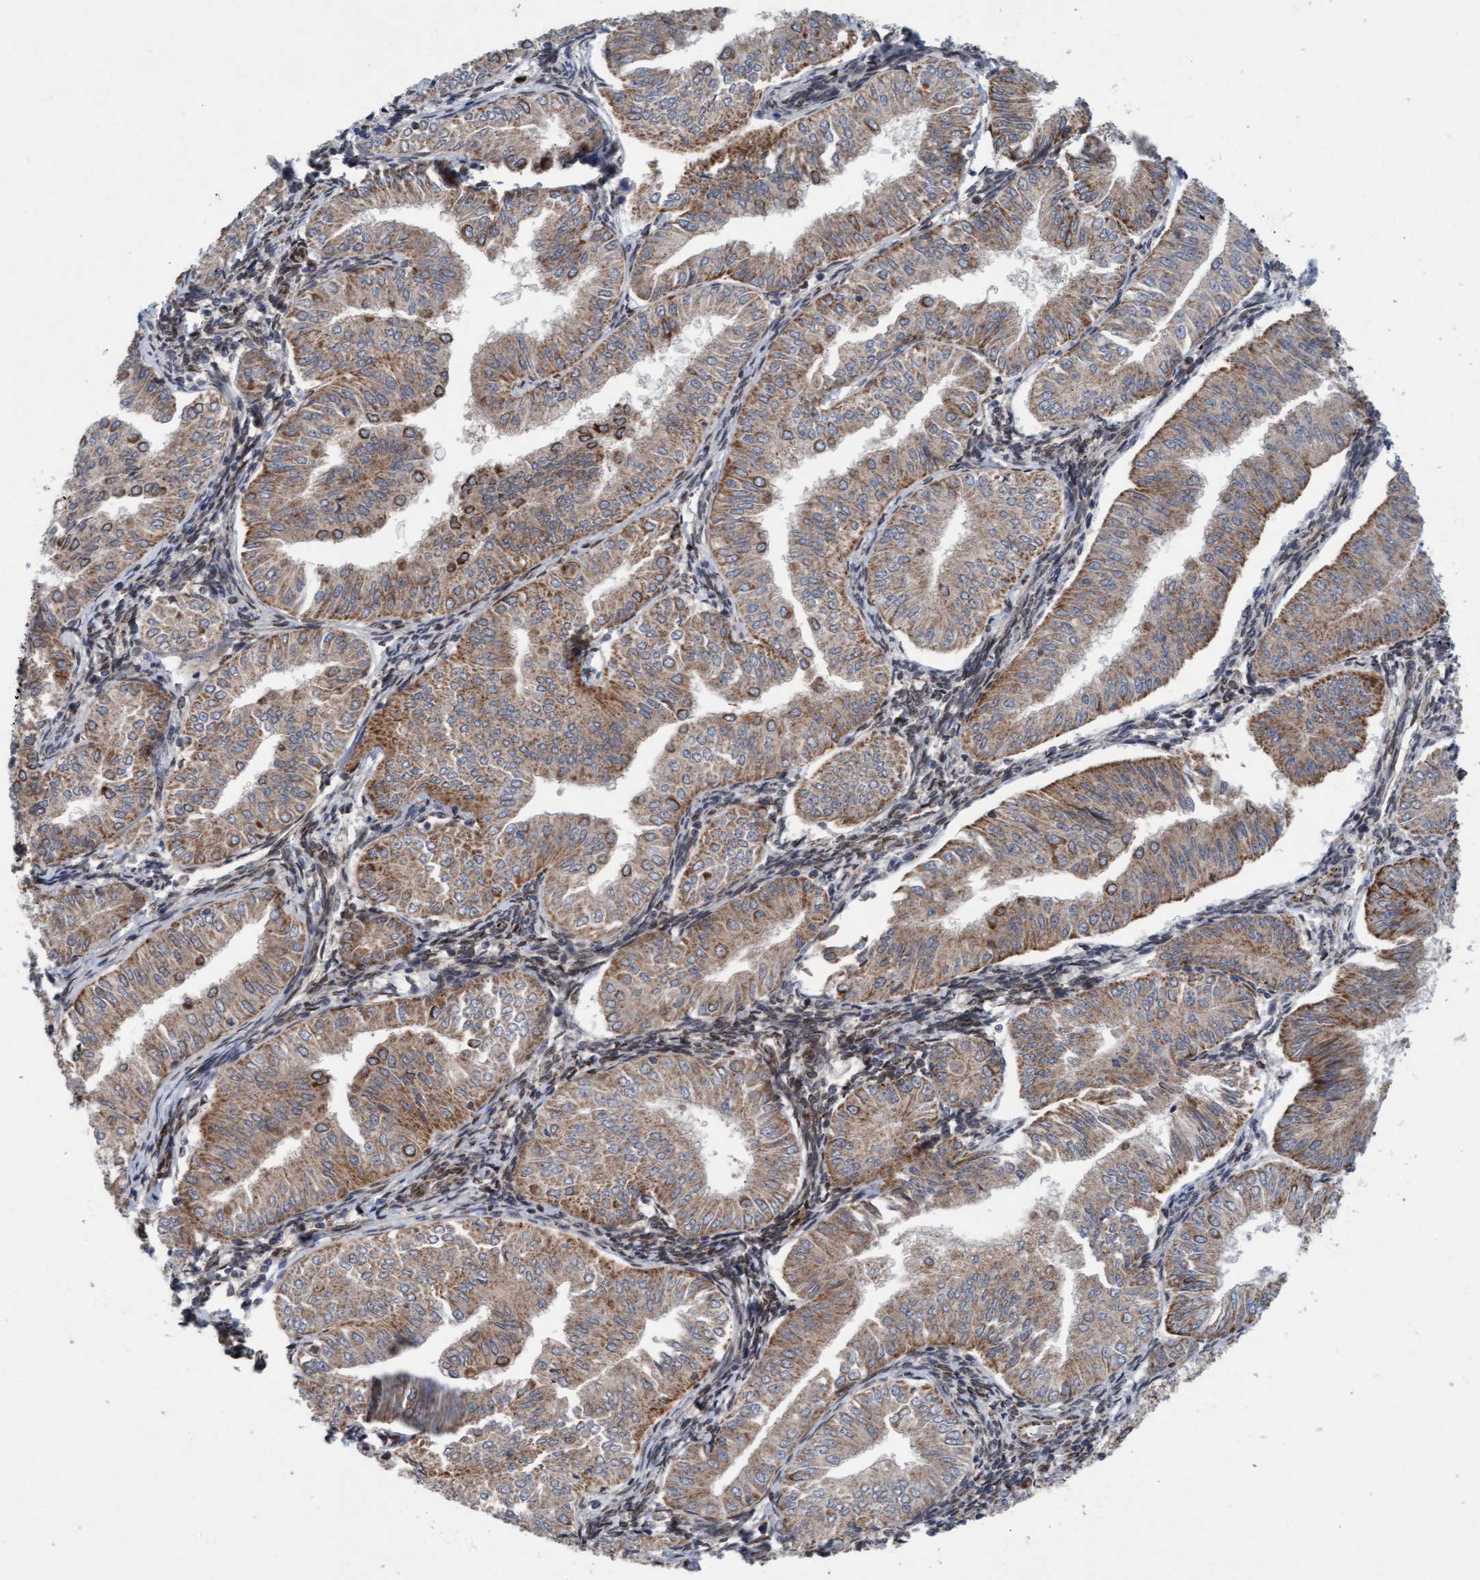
{"staining": {"intensity": "moderate", "quantity": "25%-75%", "location": "cytoplasmic/membranous"}, "tissue": "endometrial cancer", "cell_type": "Tumor cells", "image_type": "cancer", "snomed": [{"axis": "morphology", "description": "Normal tissue, NOS"}, {"axis": "morphology", "description": "Adenocarcinoma, NOS"}, {"axis": "topography", "description": "Endometrium"}], "caption": "Protein staining of endometrial adenocarcinoma tissue reveals moderate cytoplasmic/membranous expression in about 25%-75% of tumor cells.", "gene": "MRPS23", "patient": {"sex": "female", "age": 53}}